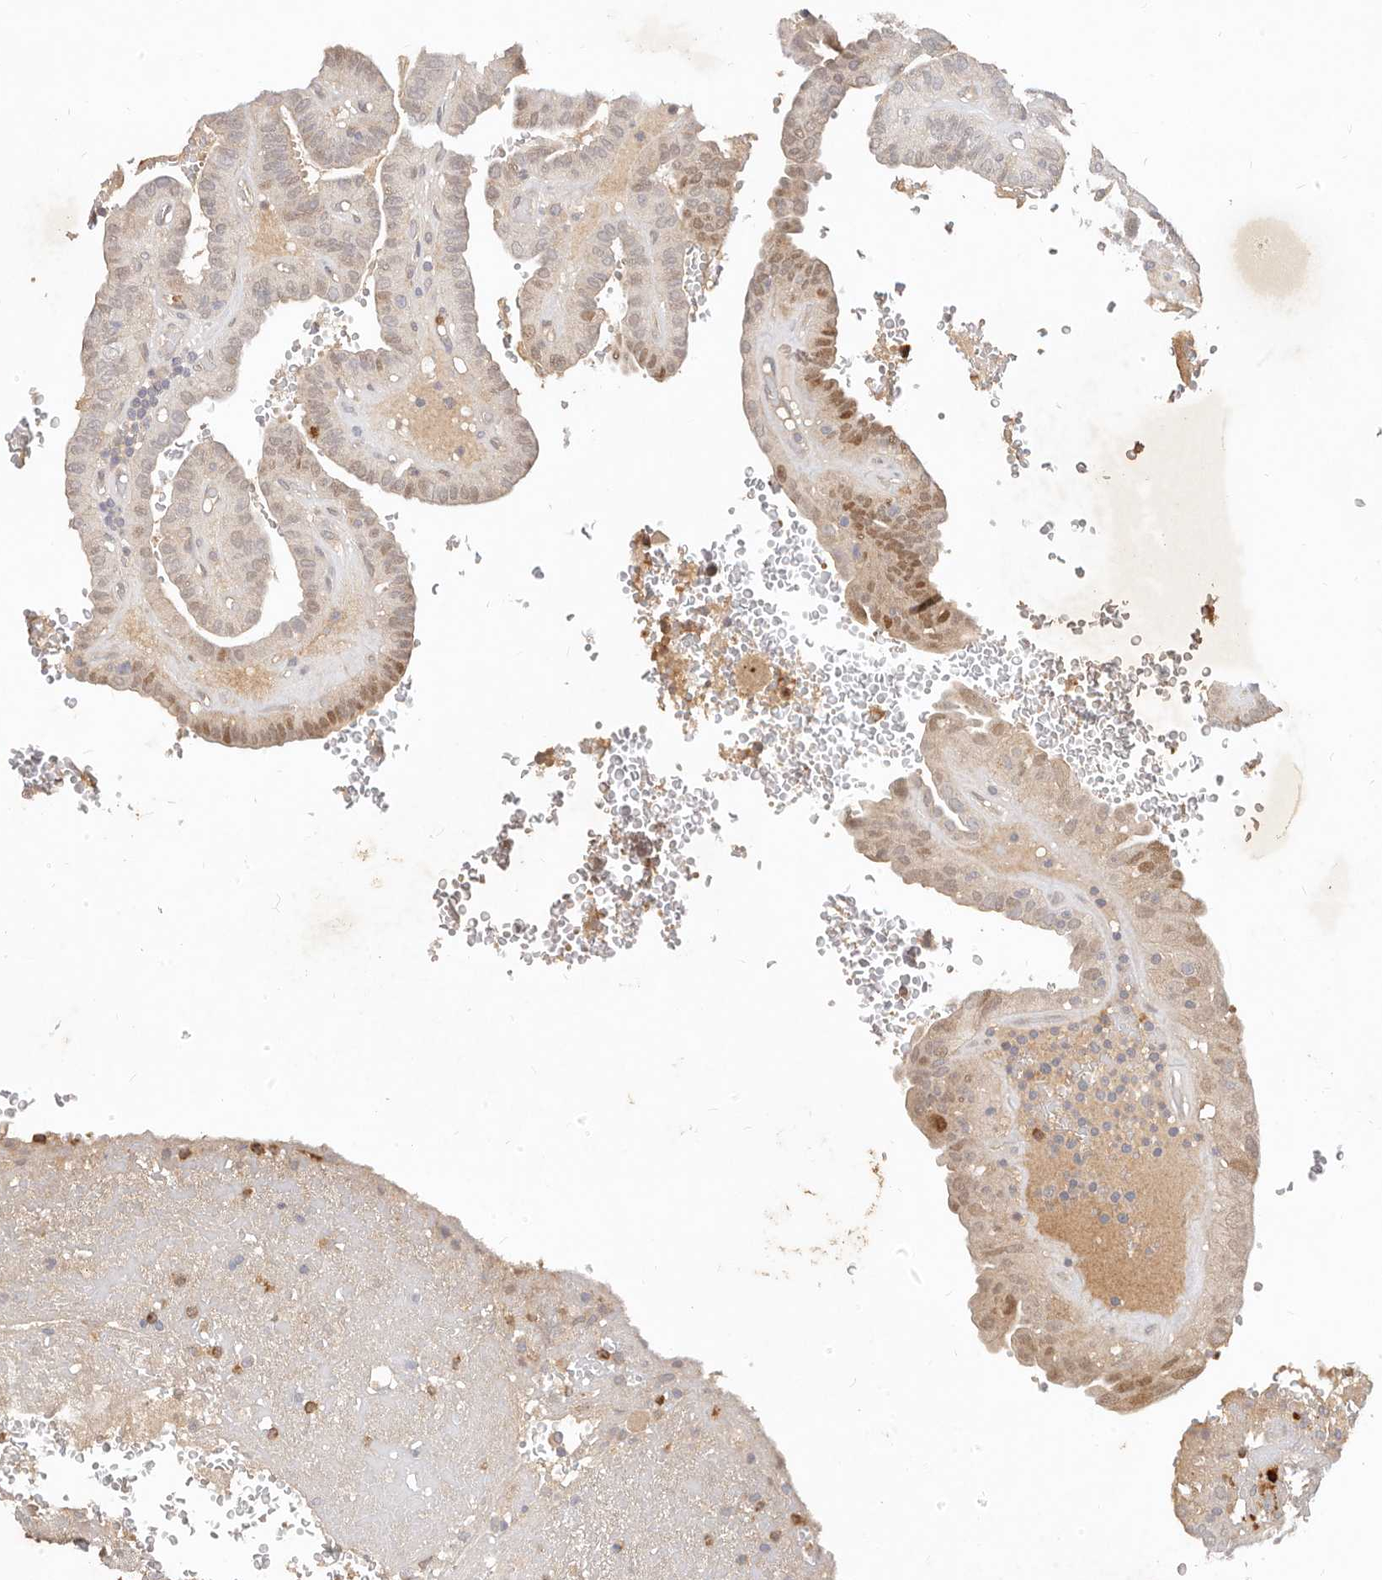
{"staining": {"intensity": "moderate", "quantity": "<25%", "location": "nuclear"}, "tissue": "thyroid cancer", "cell_type": "Tumor cells", "image_type": "cancer", "snomed": [{"axis": "morphology", "description": "Papillary adenocarcinoma, NOS"}, {"axis": "topography", "description": "Thyroid gland"}], "caption": "Human thyroid papillary adenocarcinoma stained for a protein (brown) exhibits moderate nuclear positive expression in about <25% of tumor cells.", "gene": "USP49", "patient": {"sex": "male", "age": 77}}